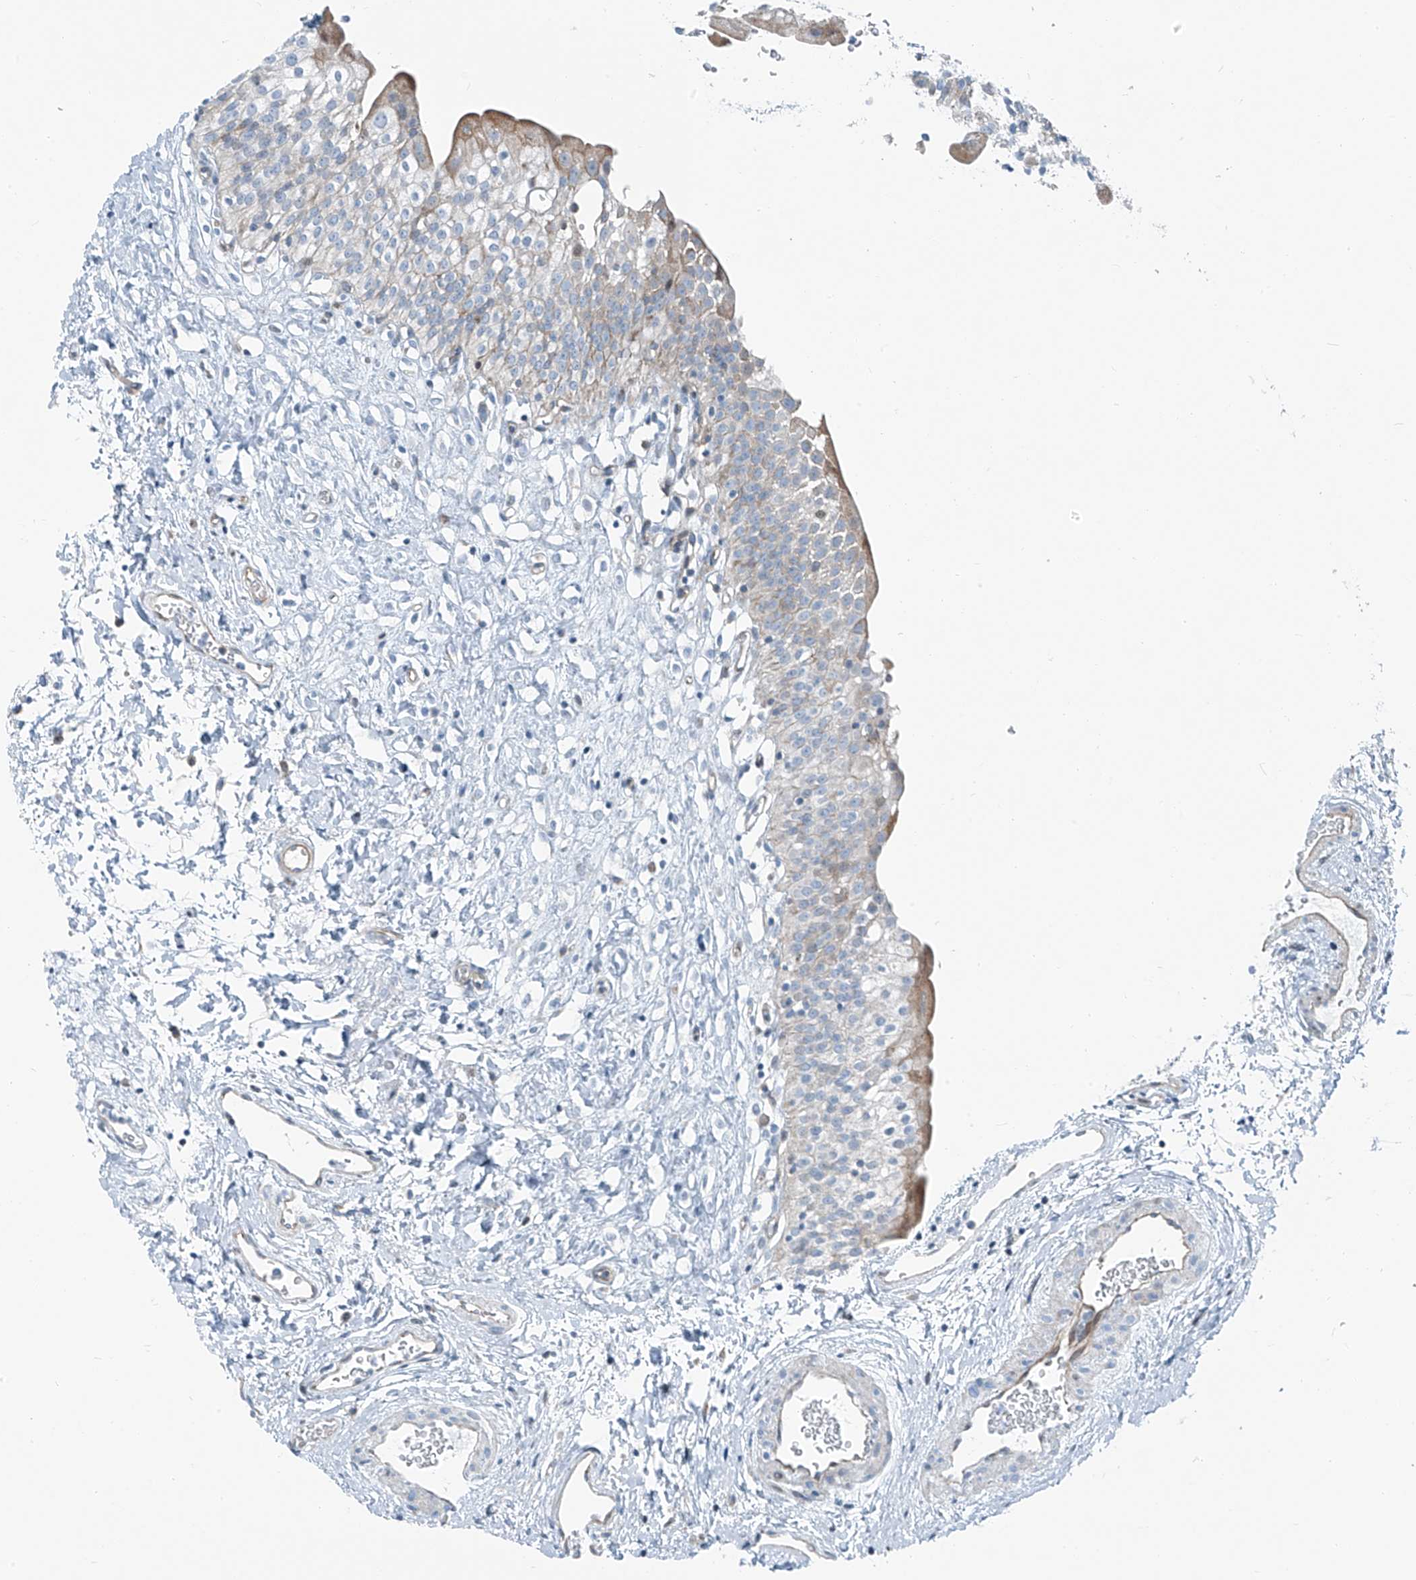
{"staining": {"intensity": "moderate", "quantity": "<25%", "location": "cytoplasmic/membranous"}, "tissue": "urinary bladder", "cell_type": "Urothelial cells", "image_type": "normal", "snomed": [{"axis": "morphology", "description": "Normal tissue, NOS"}, {"axis": "topography", "description": "Urinary bladder"}], "caption": "Protein expression analysis of normal urinary bladder exhibits moderate cytoplasmic/membranous expression in about <25% of urothelial cells.", "gene": "HIC2", "patient": {"sex": "male", "age": 51}}